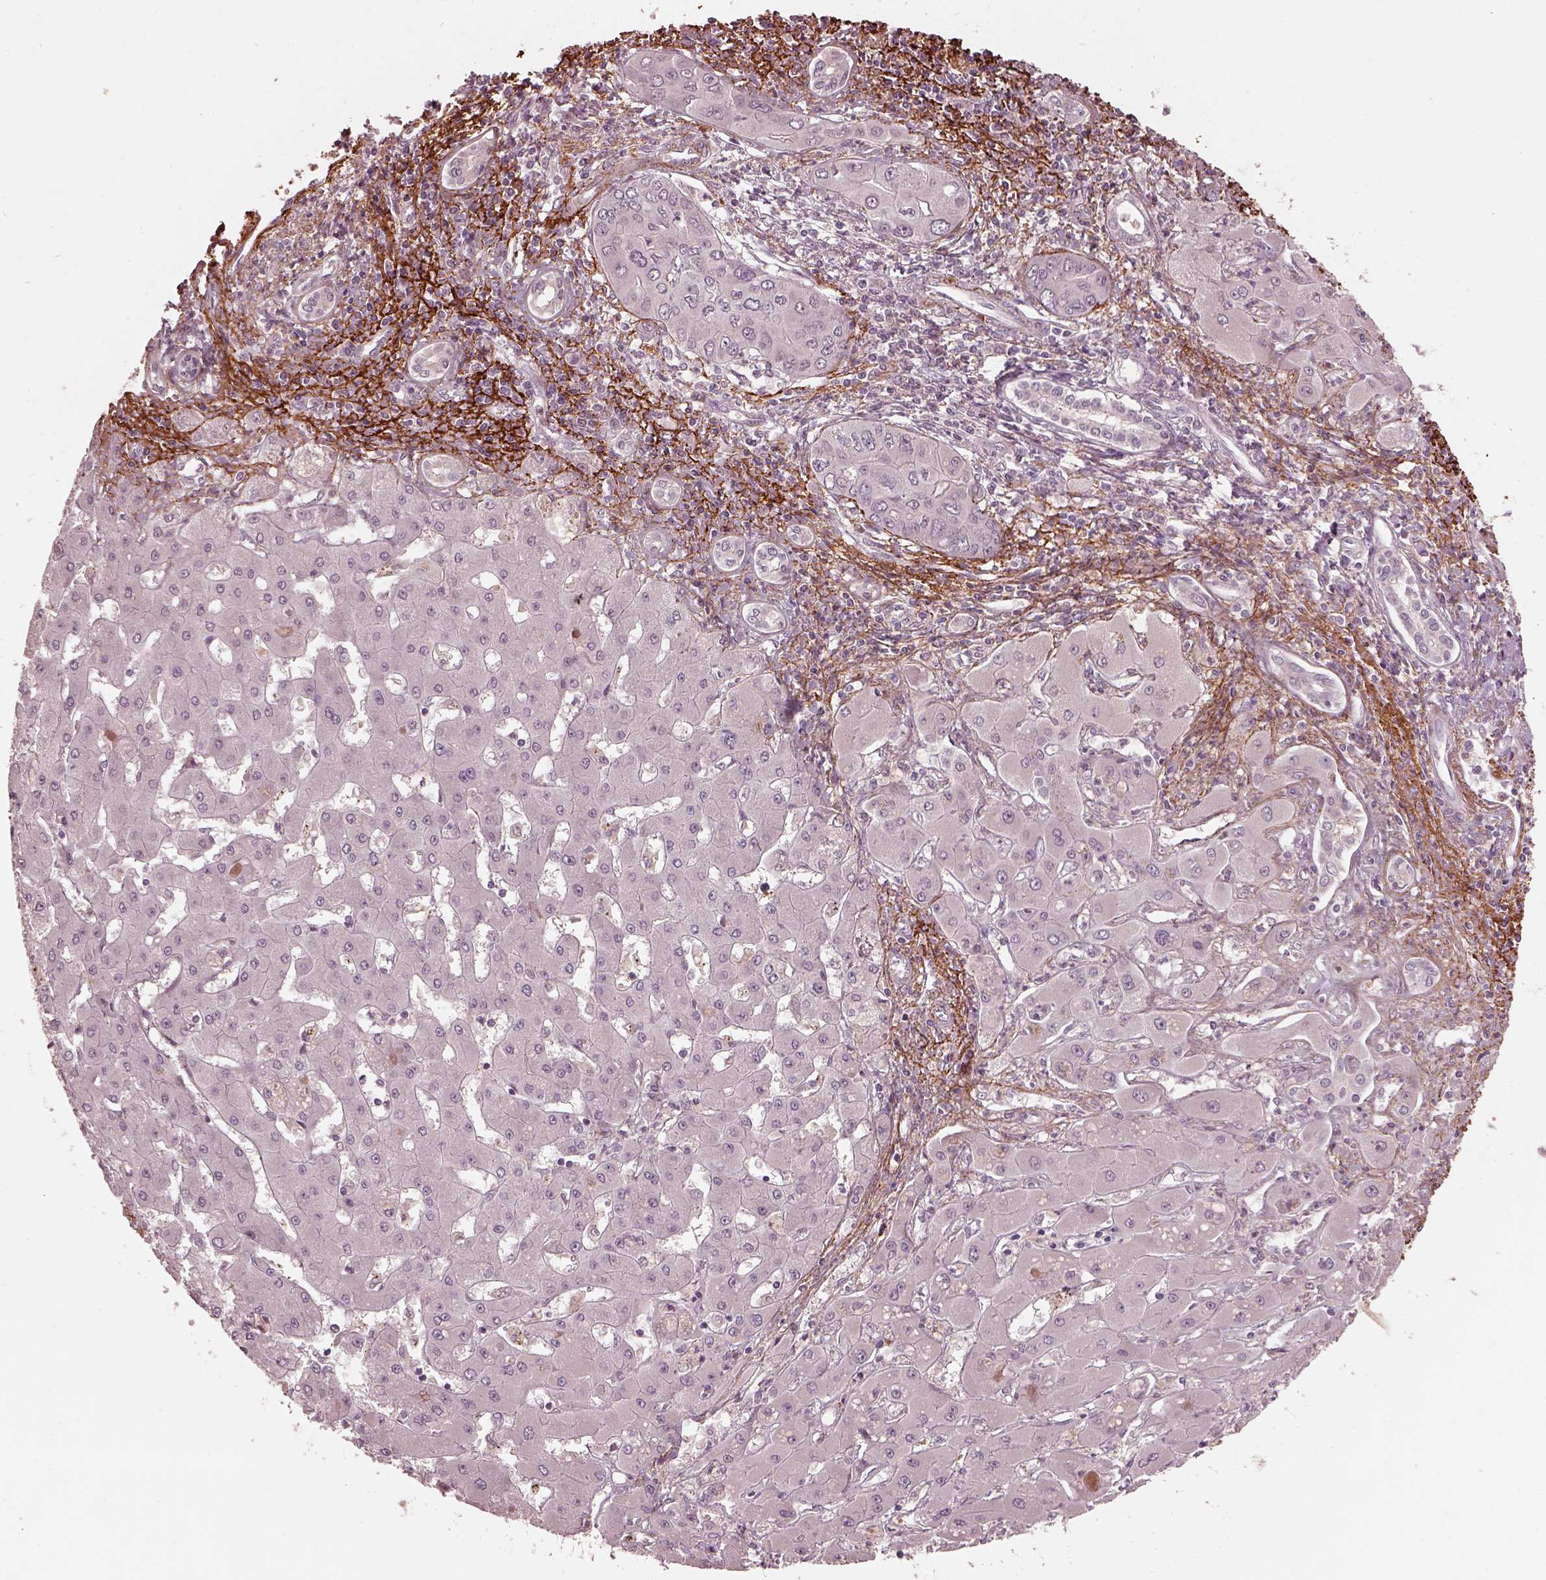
{"staining": {"intensity": "negative", "quantity": "none", "location": "none"}, "tissue": "liver cancer", "cell_type": "Tumor cells", "image_type": "cancer", "snomed": [{"axis": "morphology", "description": "Cholangiocarcinoma"}, {"axis": "topography", "description": "Liver"}], "caption": "A micrograph of human liver cancer (cholangiocarcinoma) is negative for staining in tumor cells.", "gene": "EFEMP1", "patient": {"sex": "male", "age": 67}}